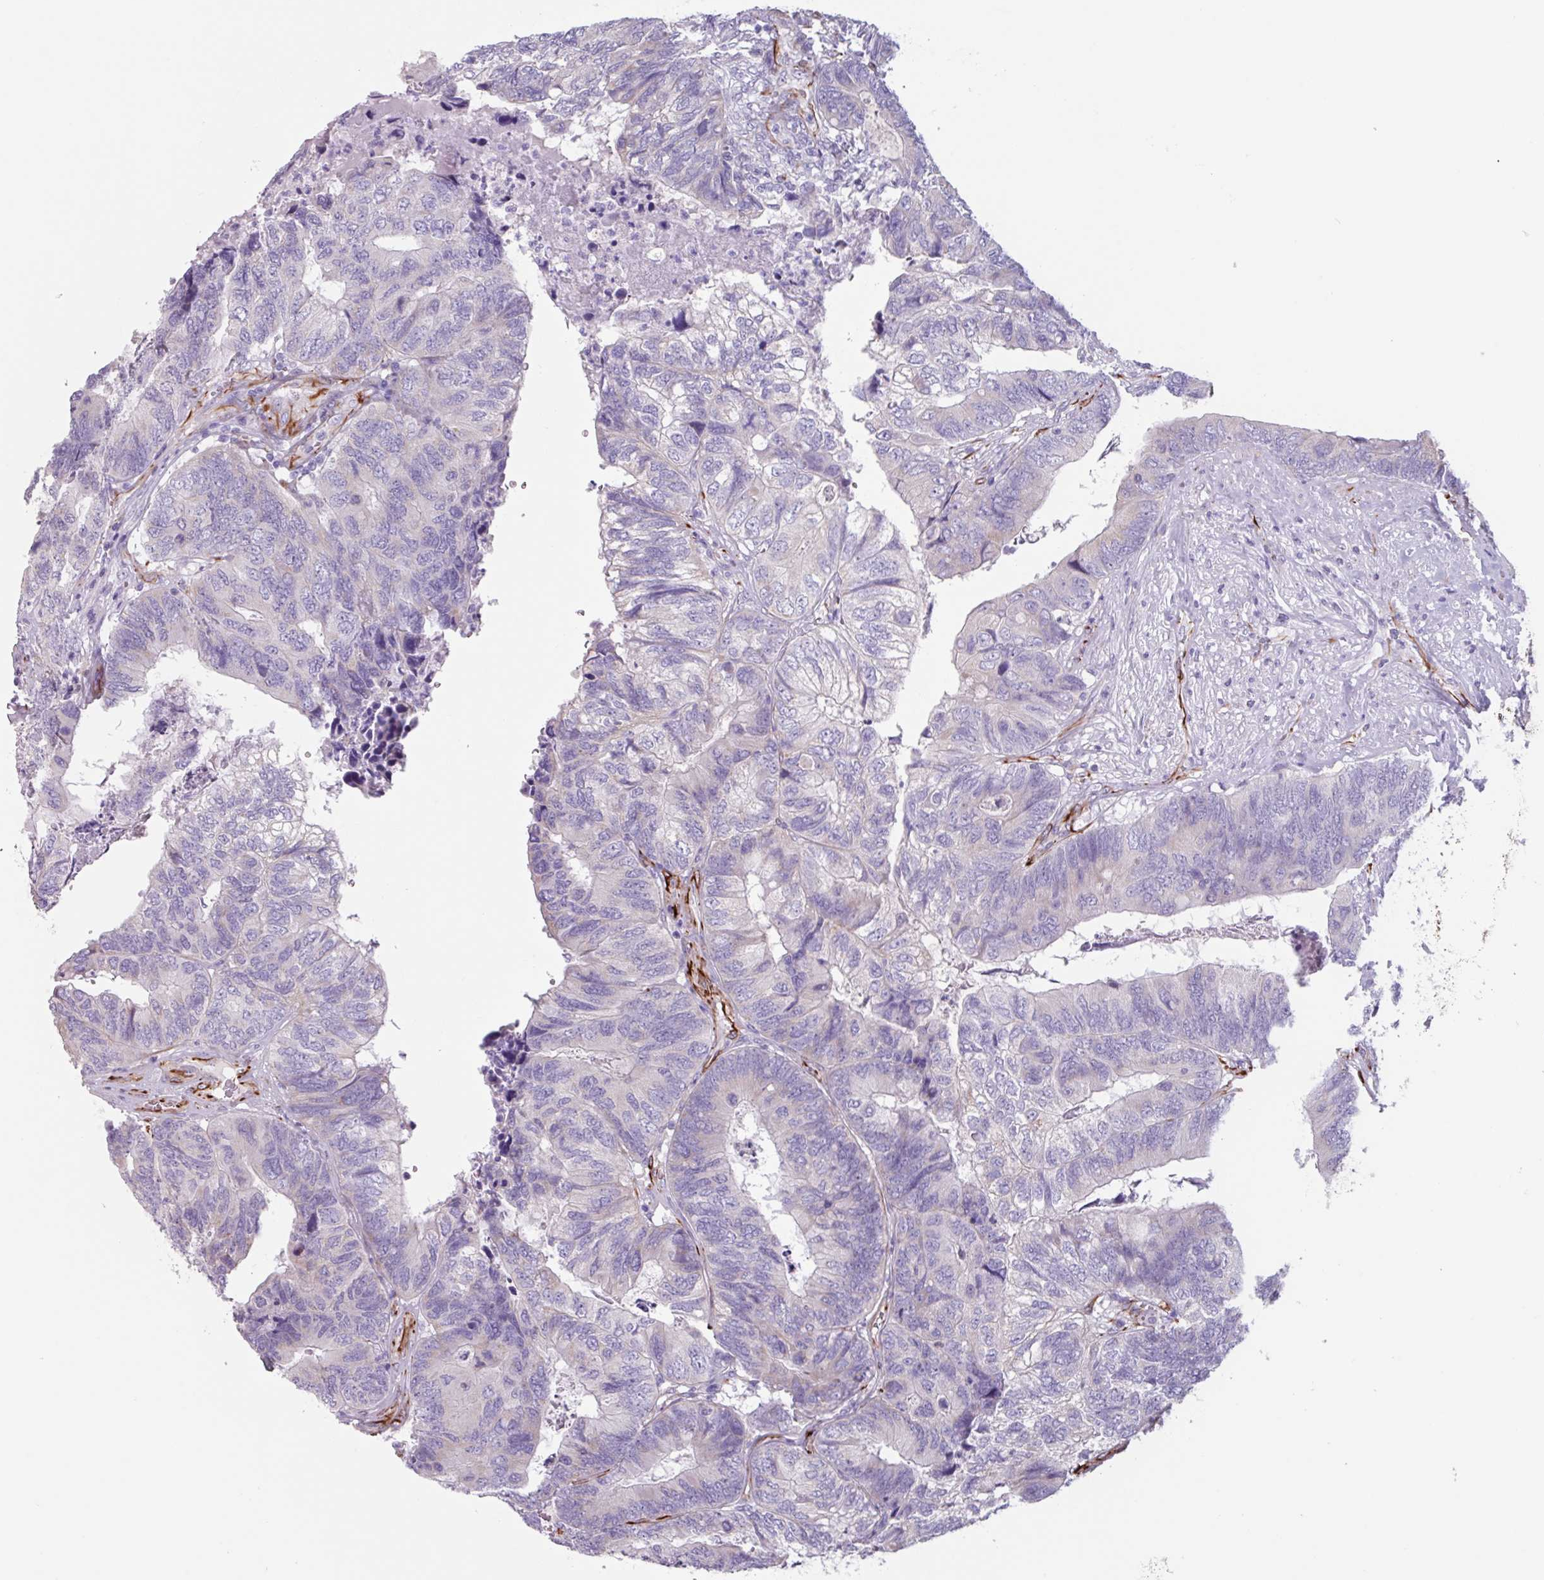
{"staining": {"intensity": "negative", "quantity": "none", "location": "none"}, "tissue": "colorectal cancer", "cell_type": "Tumor cells", "image_type": "cancer", "snomed": [{"axis": "morphology", "description": "Adenocarcinoma, NOS"}, {"axis": "topography", "description": "Colon"}], "caption": "Colorectal cancer (adenocarcinoma) stained for a protein using immunohistochemistry (IHC) demonstrates no positivity tumor cells.", "gene": "BTD", "patient": {"sex": "female", "age": 67}}